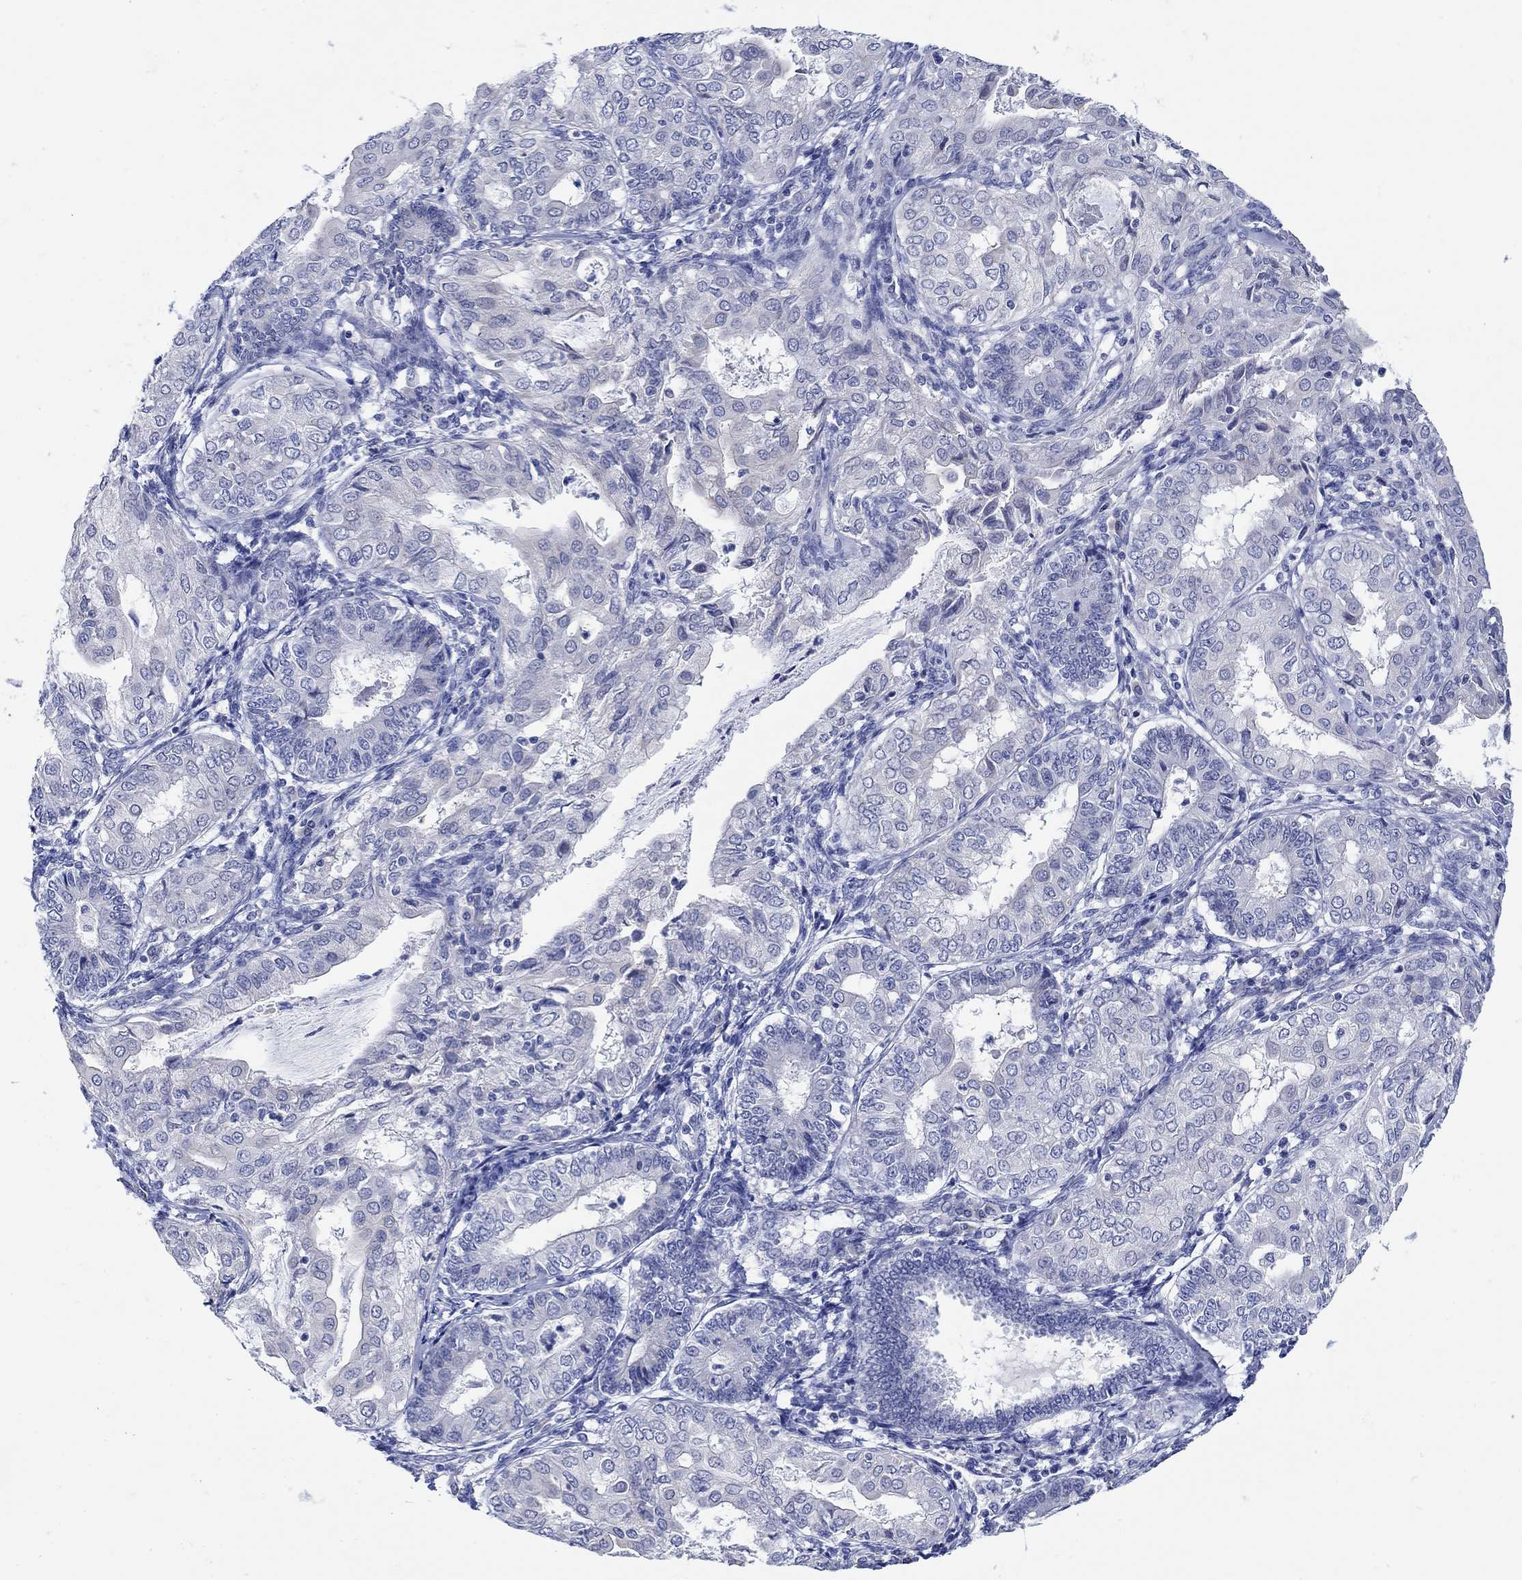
{"staining": {"intensity": "negative", "quantity": "none", "location": "none"}, "tissue": "endometrial cancer", "cell_type": "Tumor cells", "image_type": "cancer", "snomed": [{"axis": "morphology", "description": "Adenocarcinoma, NOS"}, {"axis": "topography", "description": "Endometrium"}], "caption": "The photomicrograph exhibits no significant expression in tumor cells of endometrial adenocarcinoma.", "gene": "KRT222", "patient": {"sex": "female", "age": 68}}